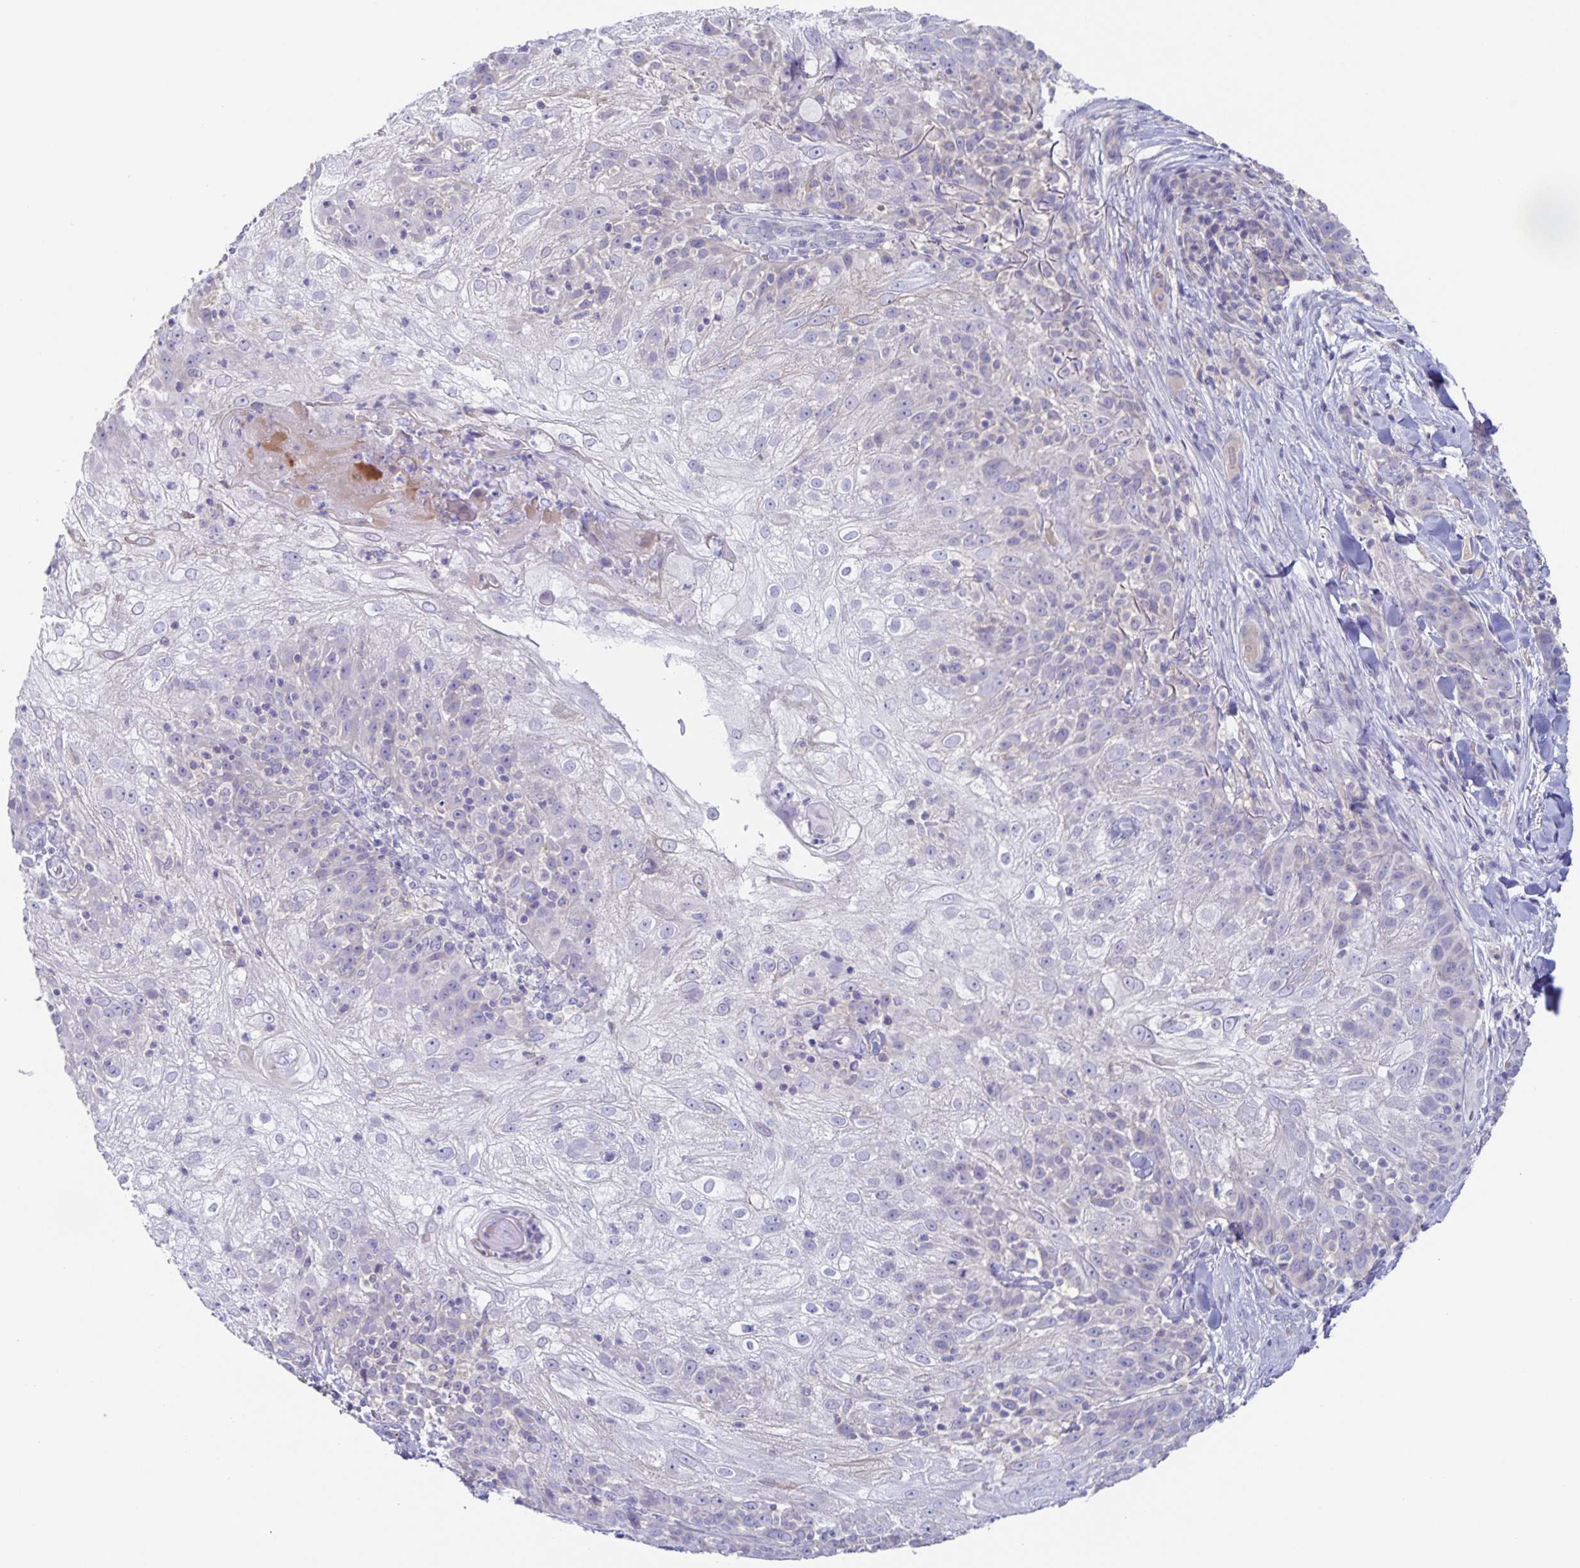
{"staining": {"intensity": "negative", "quantity": "none", "location": "none"}, "tissue": "skin cancer", "cell_type": "Tumor cells", "image_type": "cancer", "snomed": [{"axis": "morphology", "description": "Normal tissue, NOS"}, {"axis": "morphology", "description": "Squamous cell carcinoma, NOS"}, {"axis": "topography", "description": "Skin"}], "caption": "This is an IHC micrograph of human skin cancer. There is no positivity in tumor cells.", "gene": "RPL36A", "patient": {"sex": "female", "age": 83}}